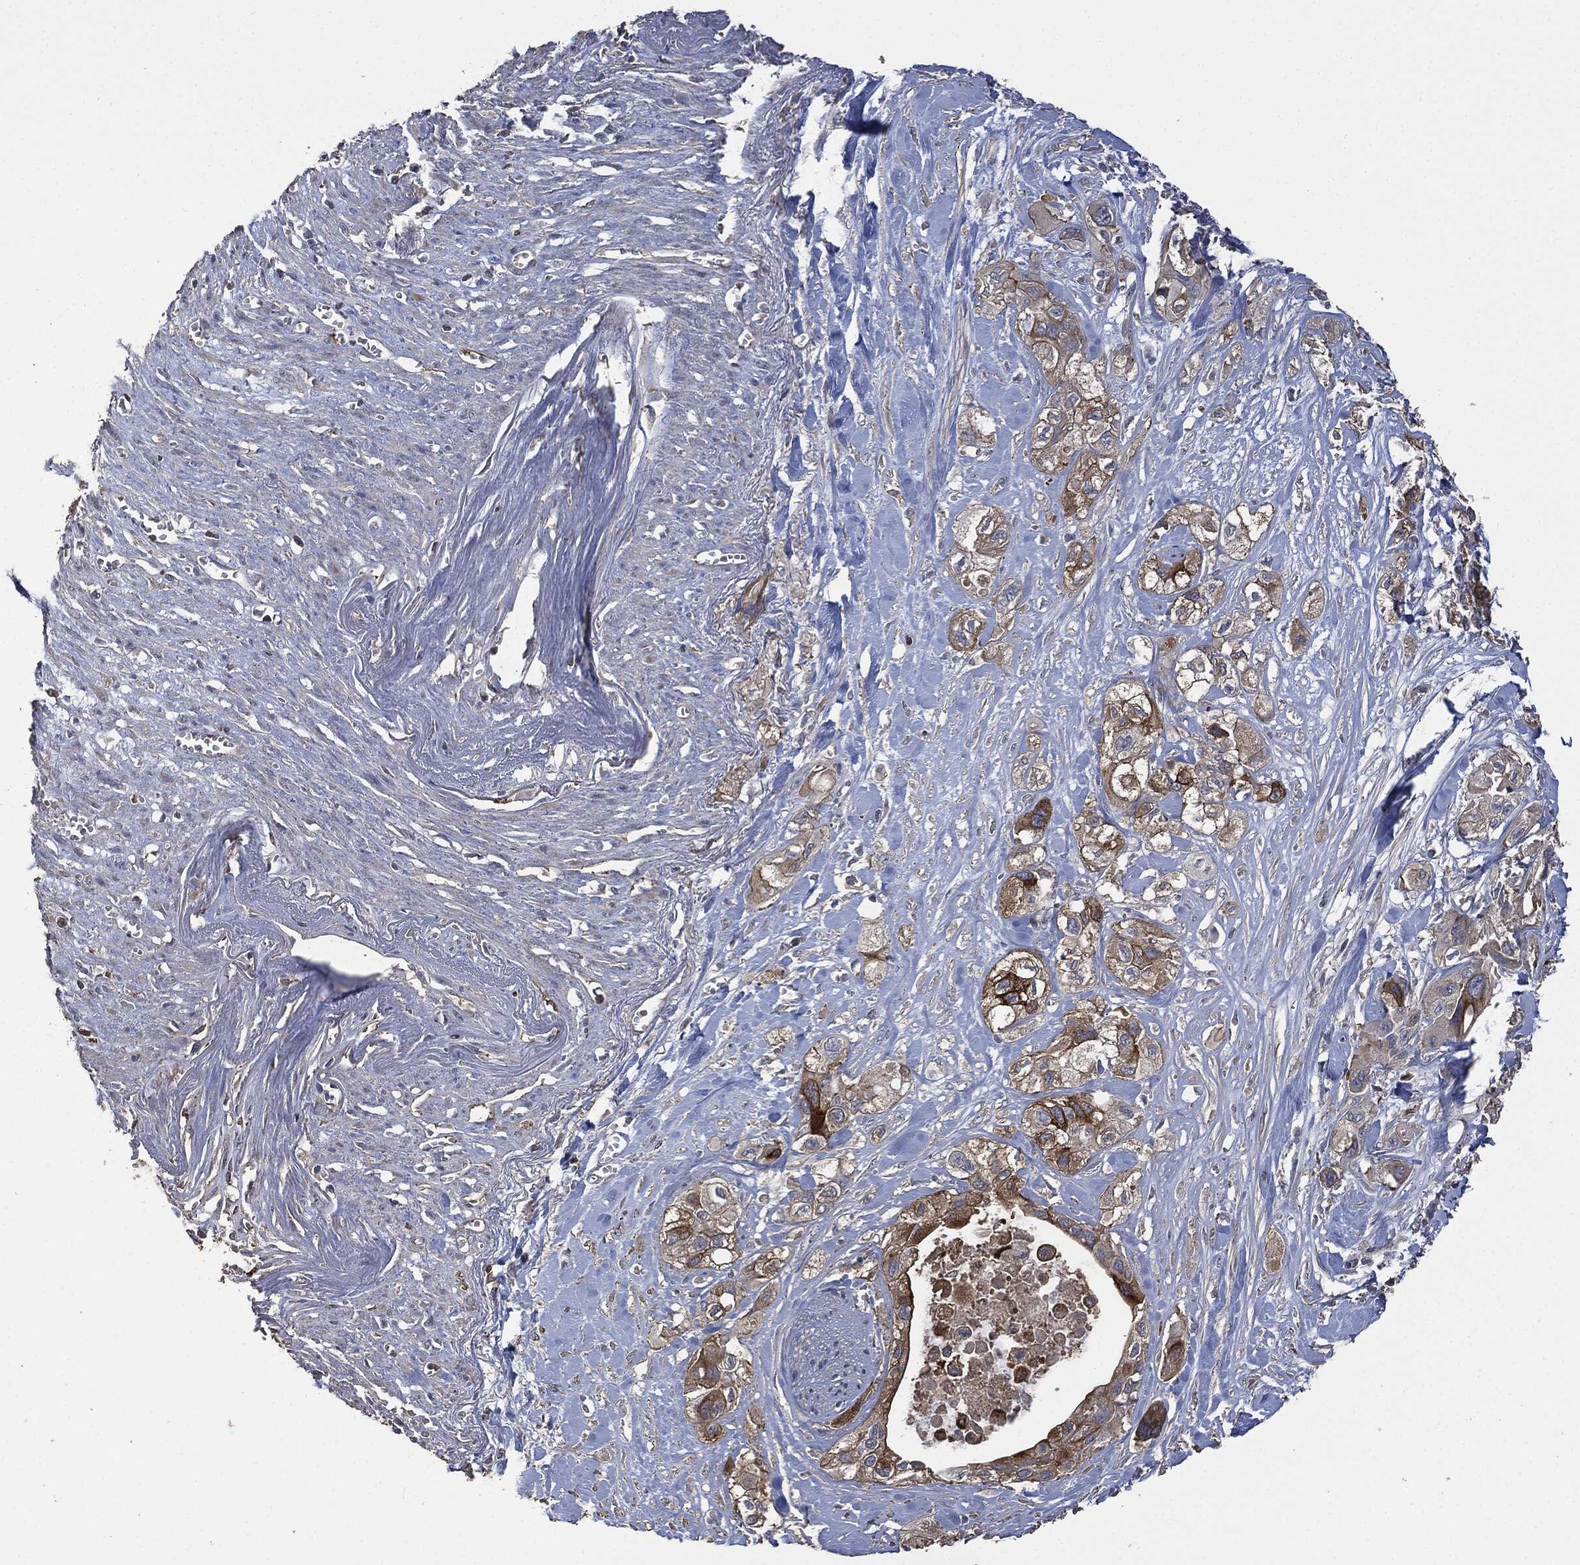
{"staining": {"intensity": "strong", "quantity": "<25%", "location": "cytoplasmic/membranous"}, "tissue": "pancreatic cancer", "cell_type": "Tumor cells", "image_type": "cancer", "snomed": [{"axis": "morphology", "description": "Adenocarcinoma, NOS"}, {"axis": "topography", "description": "Pancreas"}], "caption": "IHC photomicrograph of neoplastic tissue: human pancreatic cancer (adenocarcinoma) stained using IHC shows medium levels of strong protein expression localized specifically in the cytoplasmic/membranous of tumor cells, appearing as a cytoplasmic/membranous brown color.", "gene": "MSLN", "patient": {"sex": "male", "age": 72}}